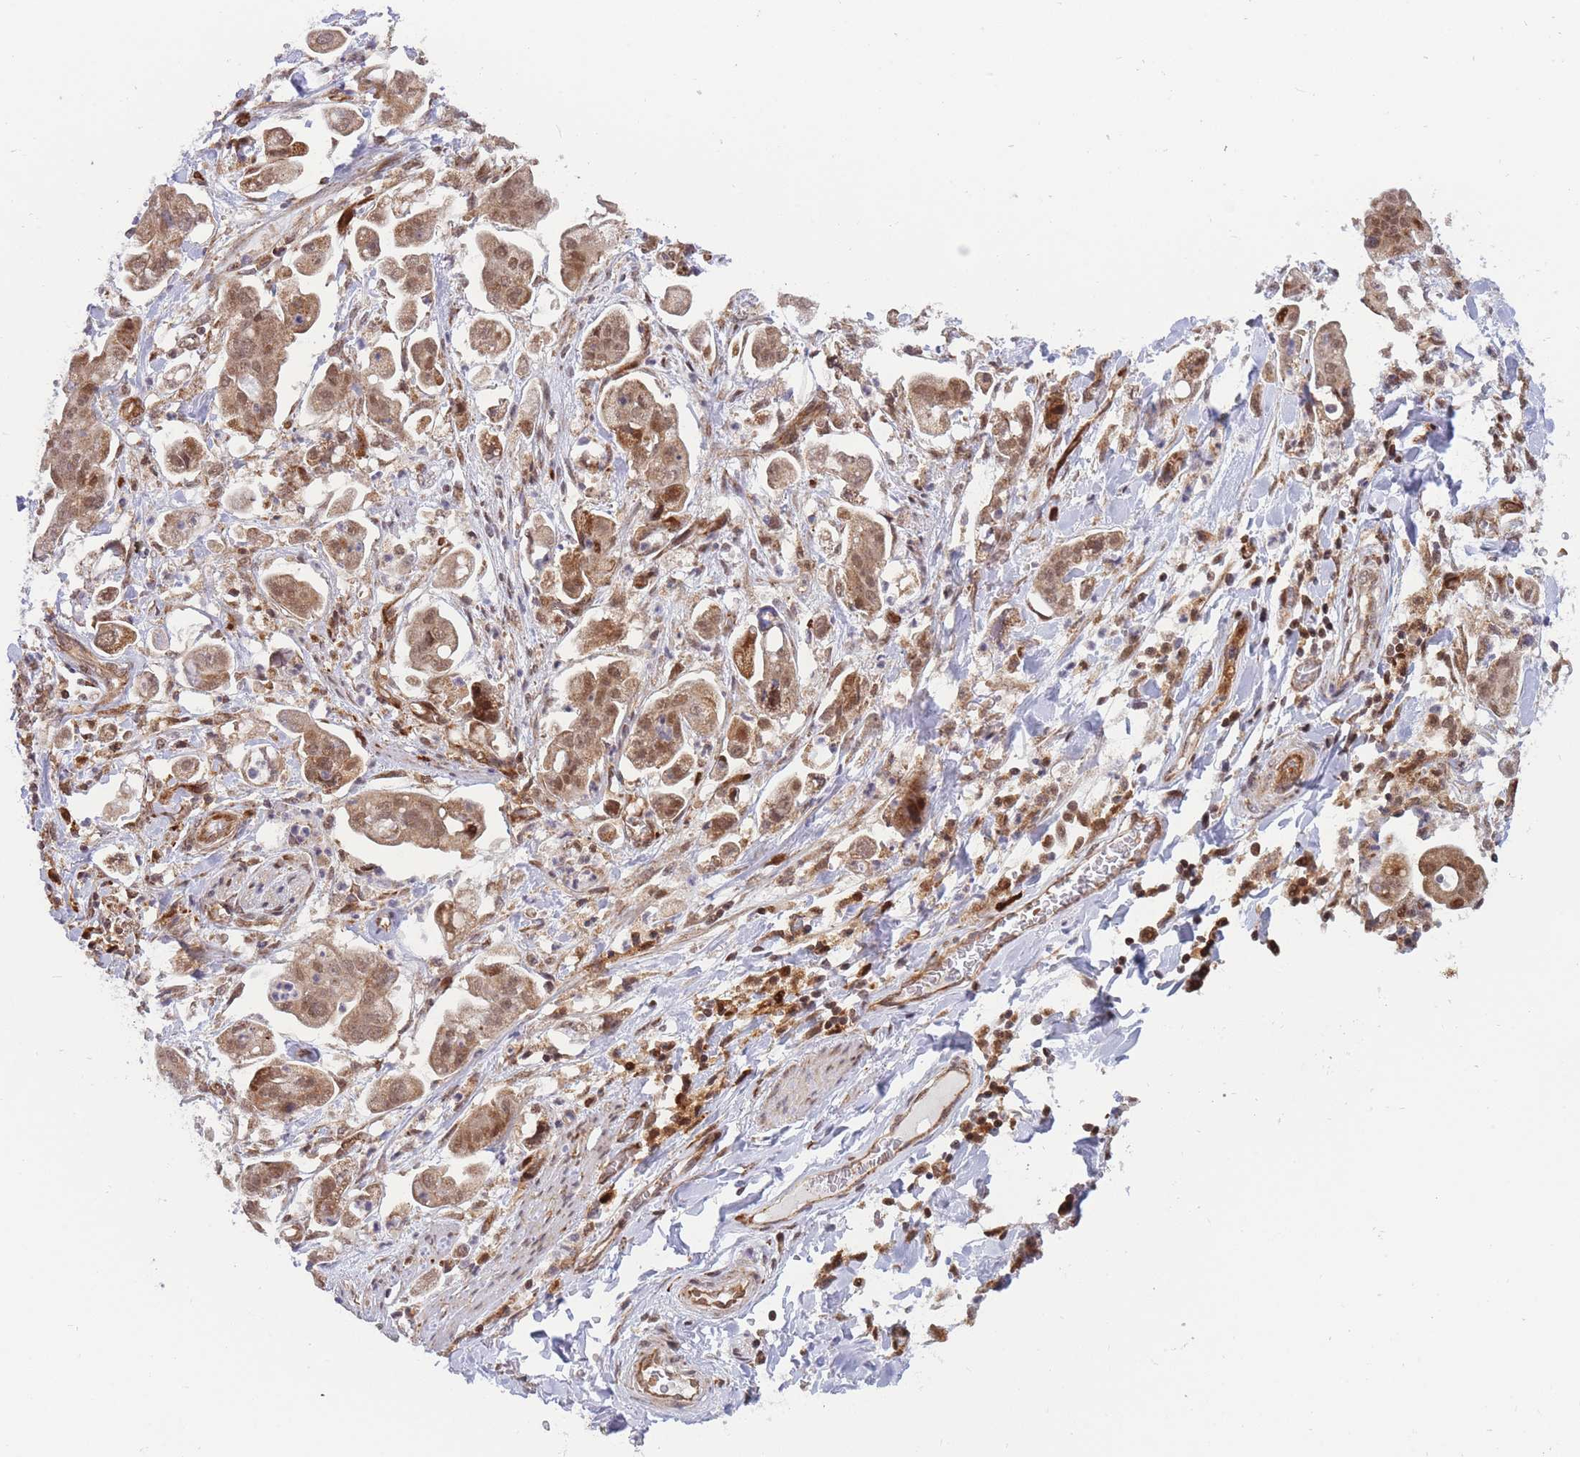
{"staining": {"intensity": "moderate", "quantity": ">75%", "location": "cytoplasmic/membranous,nuclear"}, "tissue": "stomach cancer", "cell_type": "Tumor cells", "image_type": "cancer", "snomed": [{"axis": "morphology", "description": "Adenocarcinoma, NOS"}, {"axis": "topography", "description": "Stomach"}], "caption": "DAB immunohistochemical staining of human stomach adenocarcinoma demonstrates moderate cytoplasmic/membranous and nuclear protein expression in approximately >75% of tumor cells.", "gene": "BOD1L1", "patient": {"sex": "male", "age": 62}}